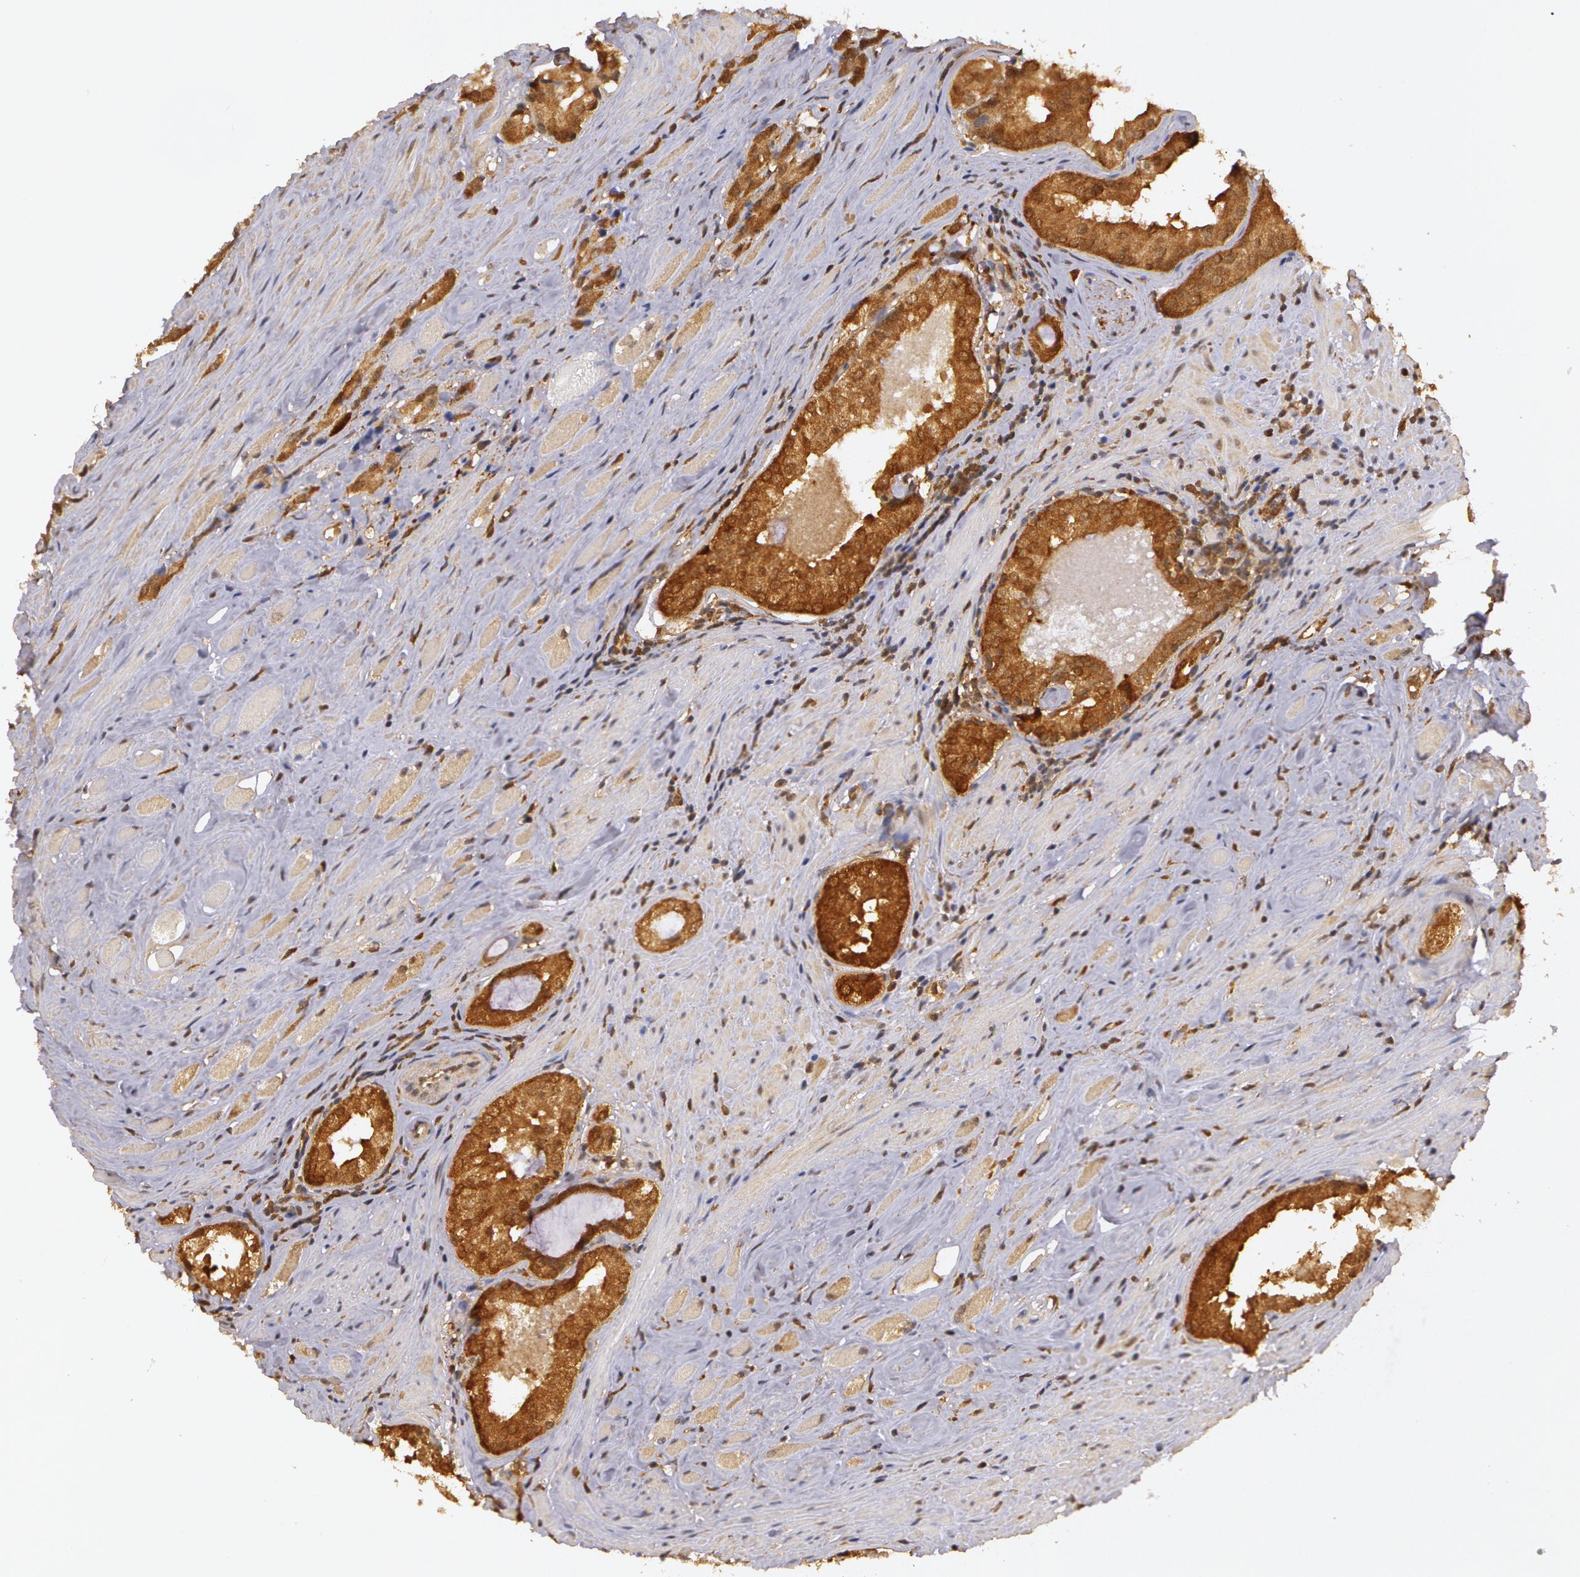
{"staining": {"intensity": "moderate", "quantity": ">75%", "location": "cytoplasmic/membranous"}, "tissue": "prostate cancer", "cell_type": "Tumor cells", "image_type": "cancer", "snomed": [{"axis": "morphology", "description": "Adenocarcinoma, Medium grade"}, {"axis": "topography", "description": "Prostate"}], "caption": "High-power microscopy captured an immunohistochemistry photomicrograph of adenocarcinoma (medium-grade) (prostate), revealing moderate cytoplasmic/membranous staining in about >75% of tumor cells.", "gene": "AHSA1", "patient": {"sex": "male", "age": 73}}